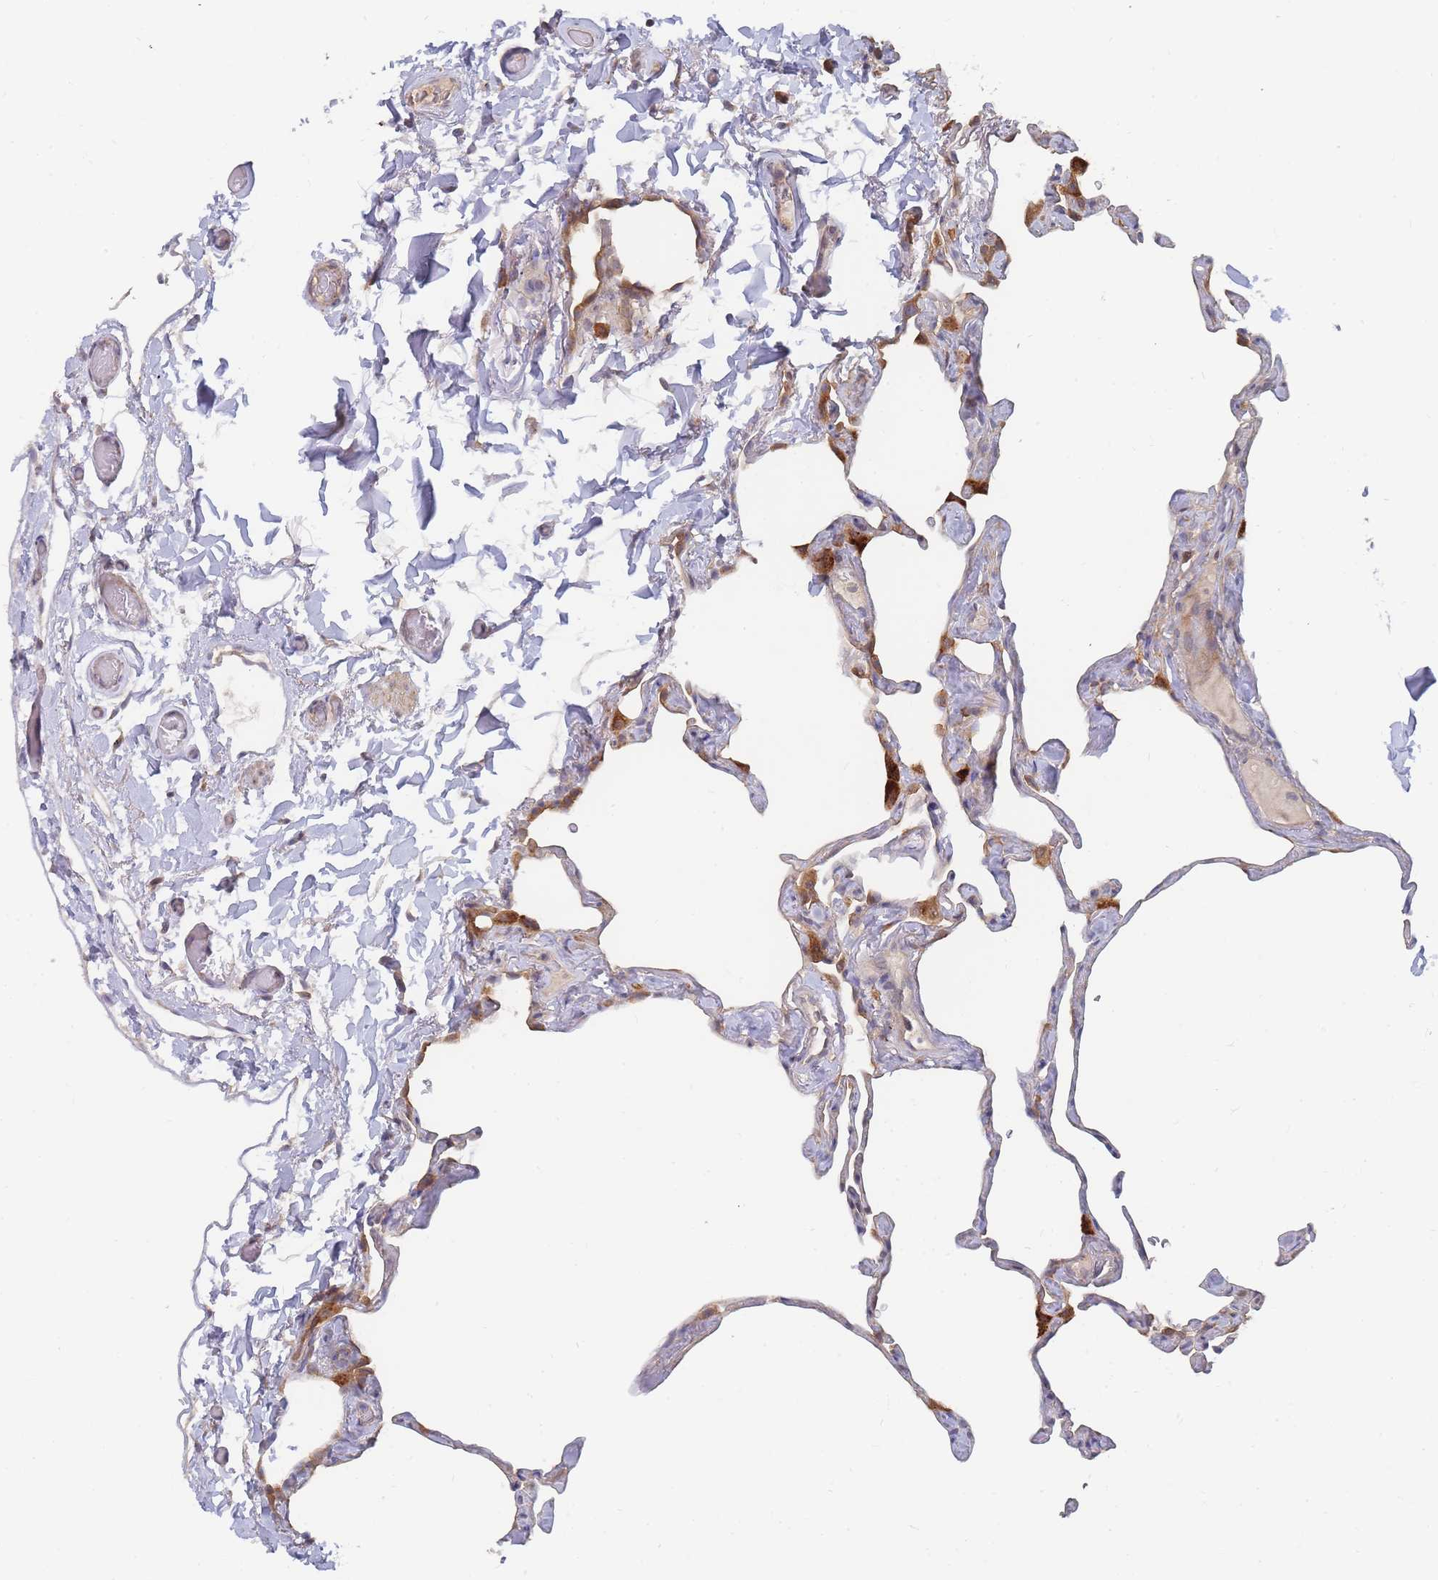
{"staining": {"intensity": "negative", "quantity": "none", "location": "none"}, "tissue": "lung", "cell_type": "Alveolar cells", "image_type": "normal", "snomed": [{"axis": "morphology", "description": "Normal tissue, NOS"}, {"axis": "topography", "description": "Lung"}], "caption": "Immunohistochemistry (IHC) histopathology image of benign human lung stained for a protein (brown), which displays no staining in alveolar cells.", "gene": "SLC35F5", "patient": {"sex": "male", "age": 65}}